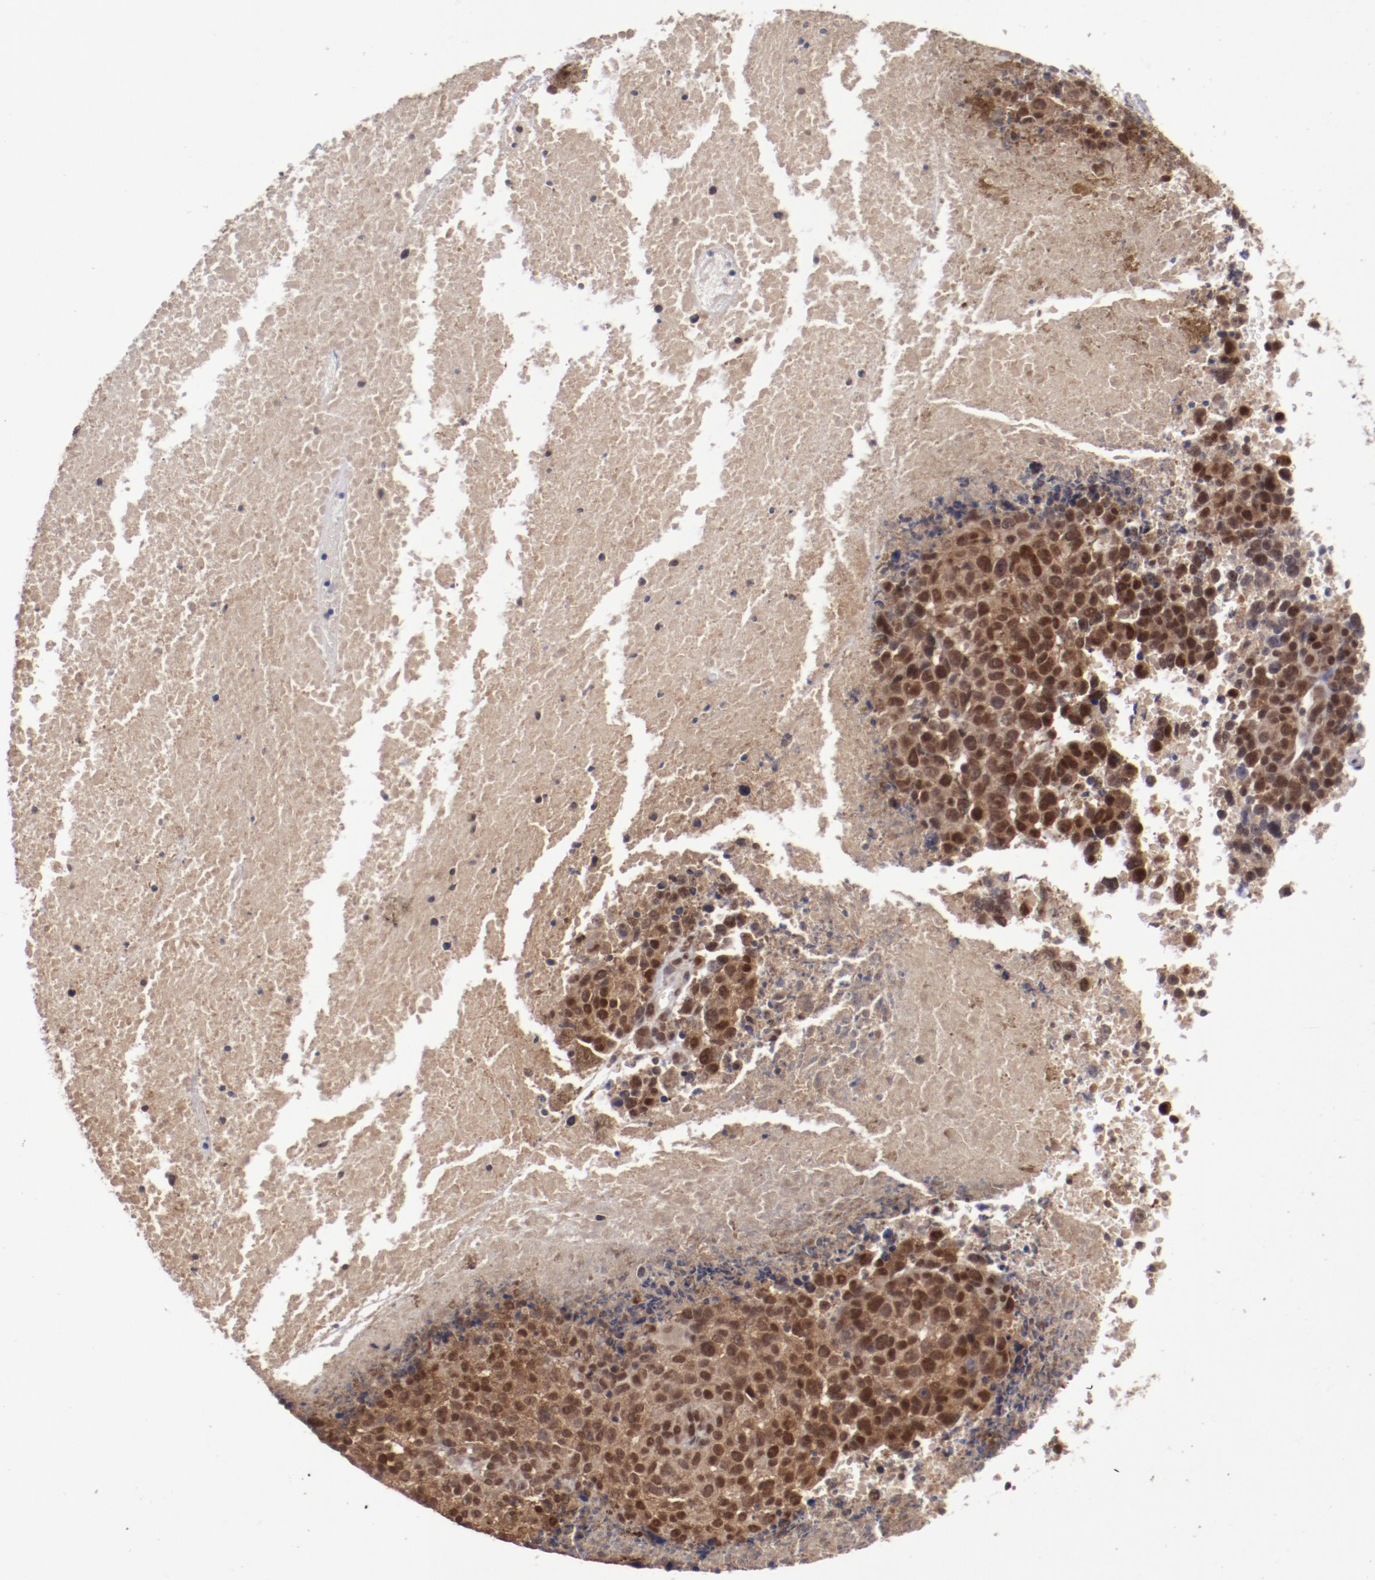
{"staining": {"intensity": "strong", "quantity": ">75%", "location": "cytoplasmic/membranous,nuclear"}, "tissue": "melanoma", "cell_type": "Tumor cells", "image_type": "cancer", "snomed": [{"axis": "morphology", "description": "Malignant melanoma, Metastatic site"}, {"axis": "topography", "description": "Cerebral cortex"}], "caption": "IHC micrograph of neoplastic tissue: human malignant melanoma (metastatic site) stained using immunohistochemistry (IHC) exhibits high levels of strong protein expression localized specifically in the cytoplasmic/membranous and nuclear of tumor cells, appearing as a cytoplasmic/membranous and nuclear brown color.", "gene": "ARNT", "patient": {"sex": "female", "age": 52}}